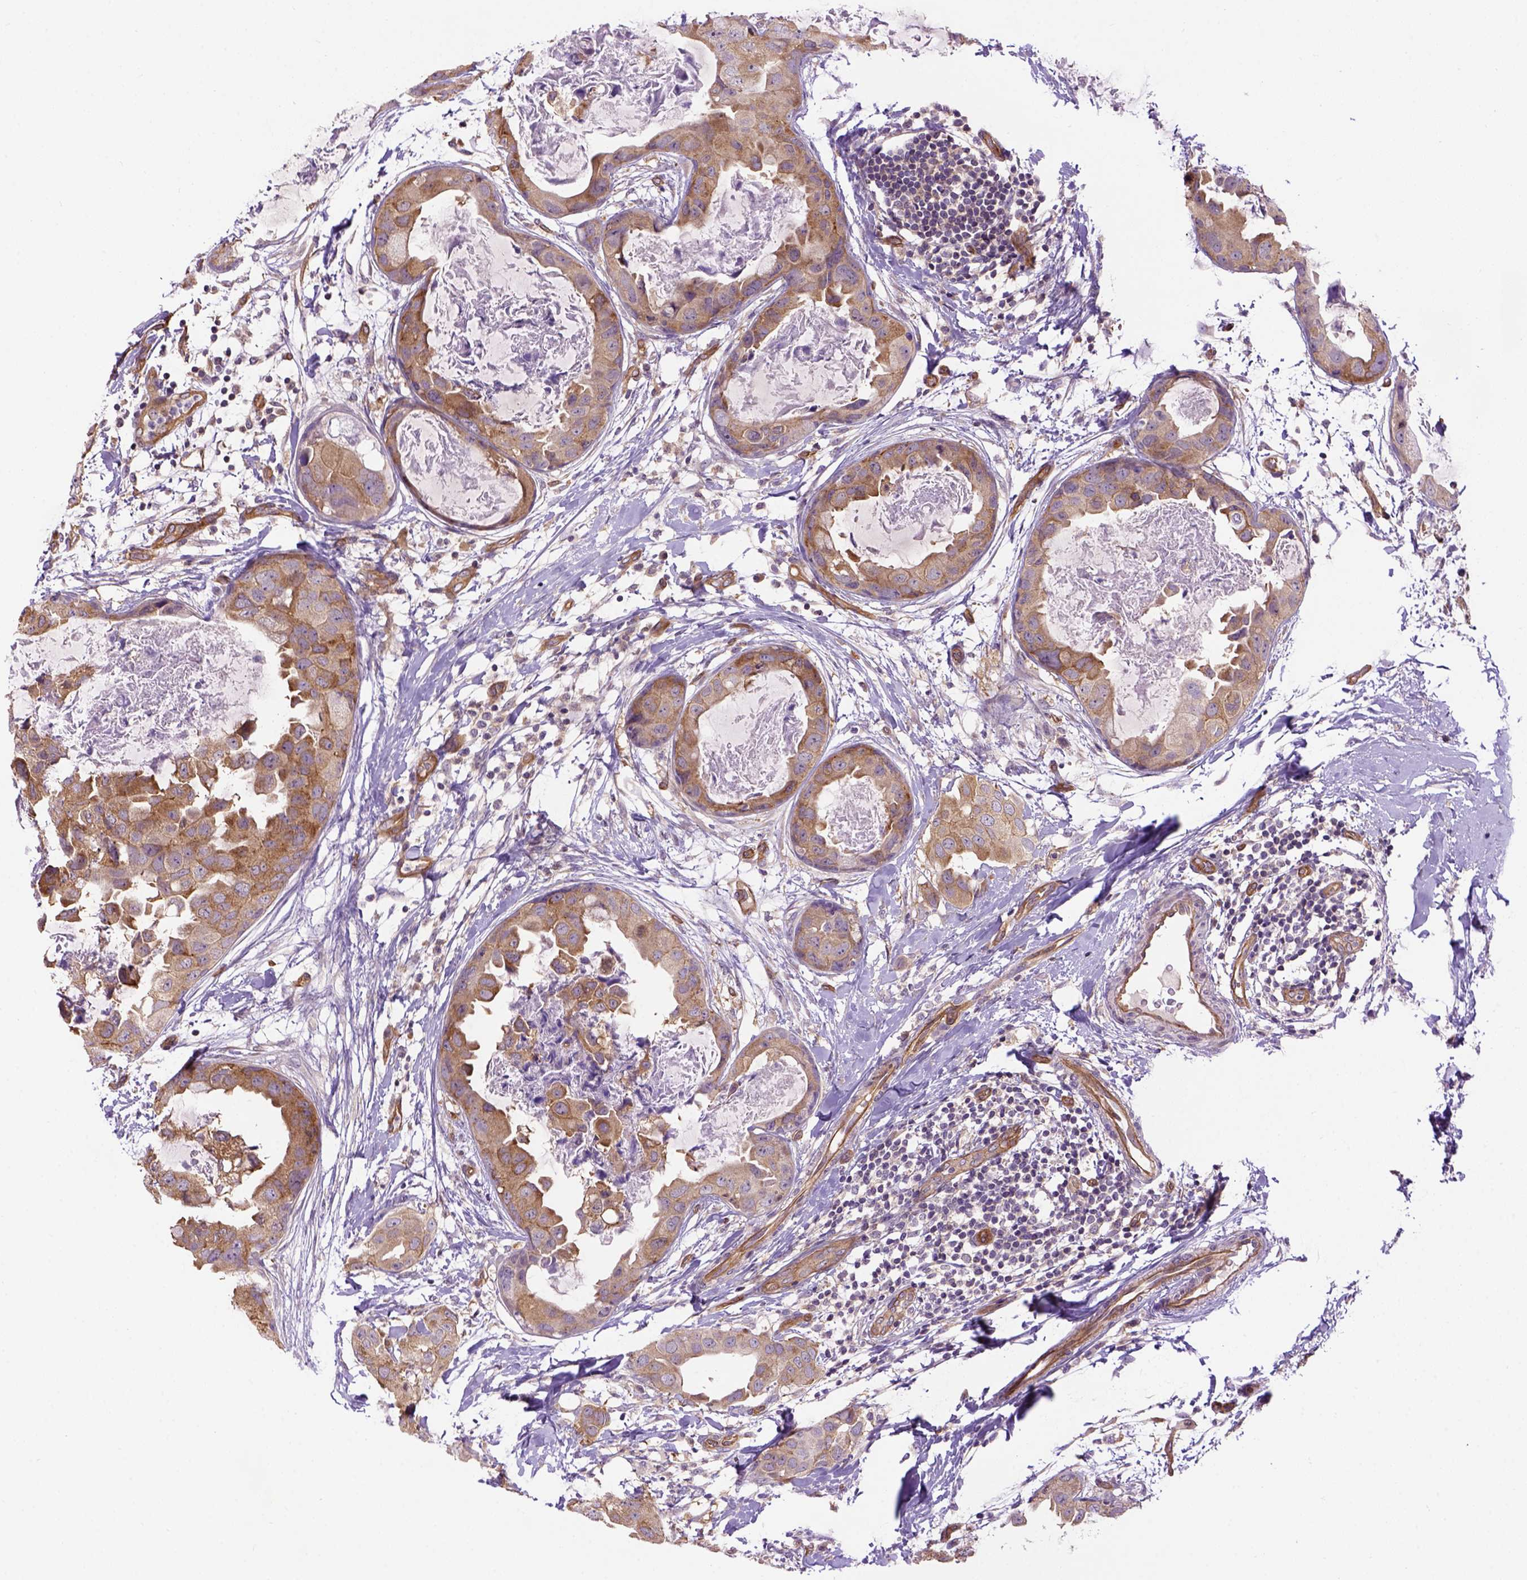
{"staining": {"intensity": "moderate", "quantity": ">75%", "location": "cytoplasmic/membranous"}, "tissue": "breast cancer", "cell_type": "Tumor cells", "image_type": "cancer", "snomed": [{"axis": "morphology", "description": "Normal tissue, NOS"}, {"axis": "morphology", "description": "Duct carcinoma"}, {"axis": "topography", "description": "Breast"}], "caption": "Moderate cytoplasmic/membranous protein positivity is appreciated in about >75% of tumor cells in breast infiltrating ductal carcinoma.", "gene": "CASKIN2", "patient": {"sex": "female", "age": 40}}